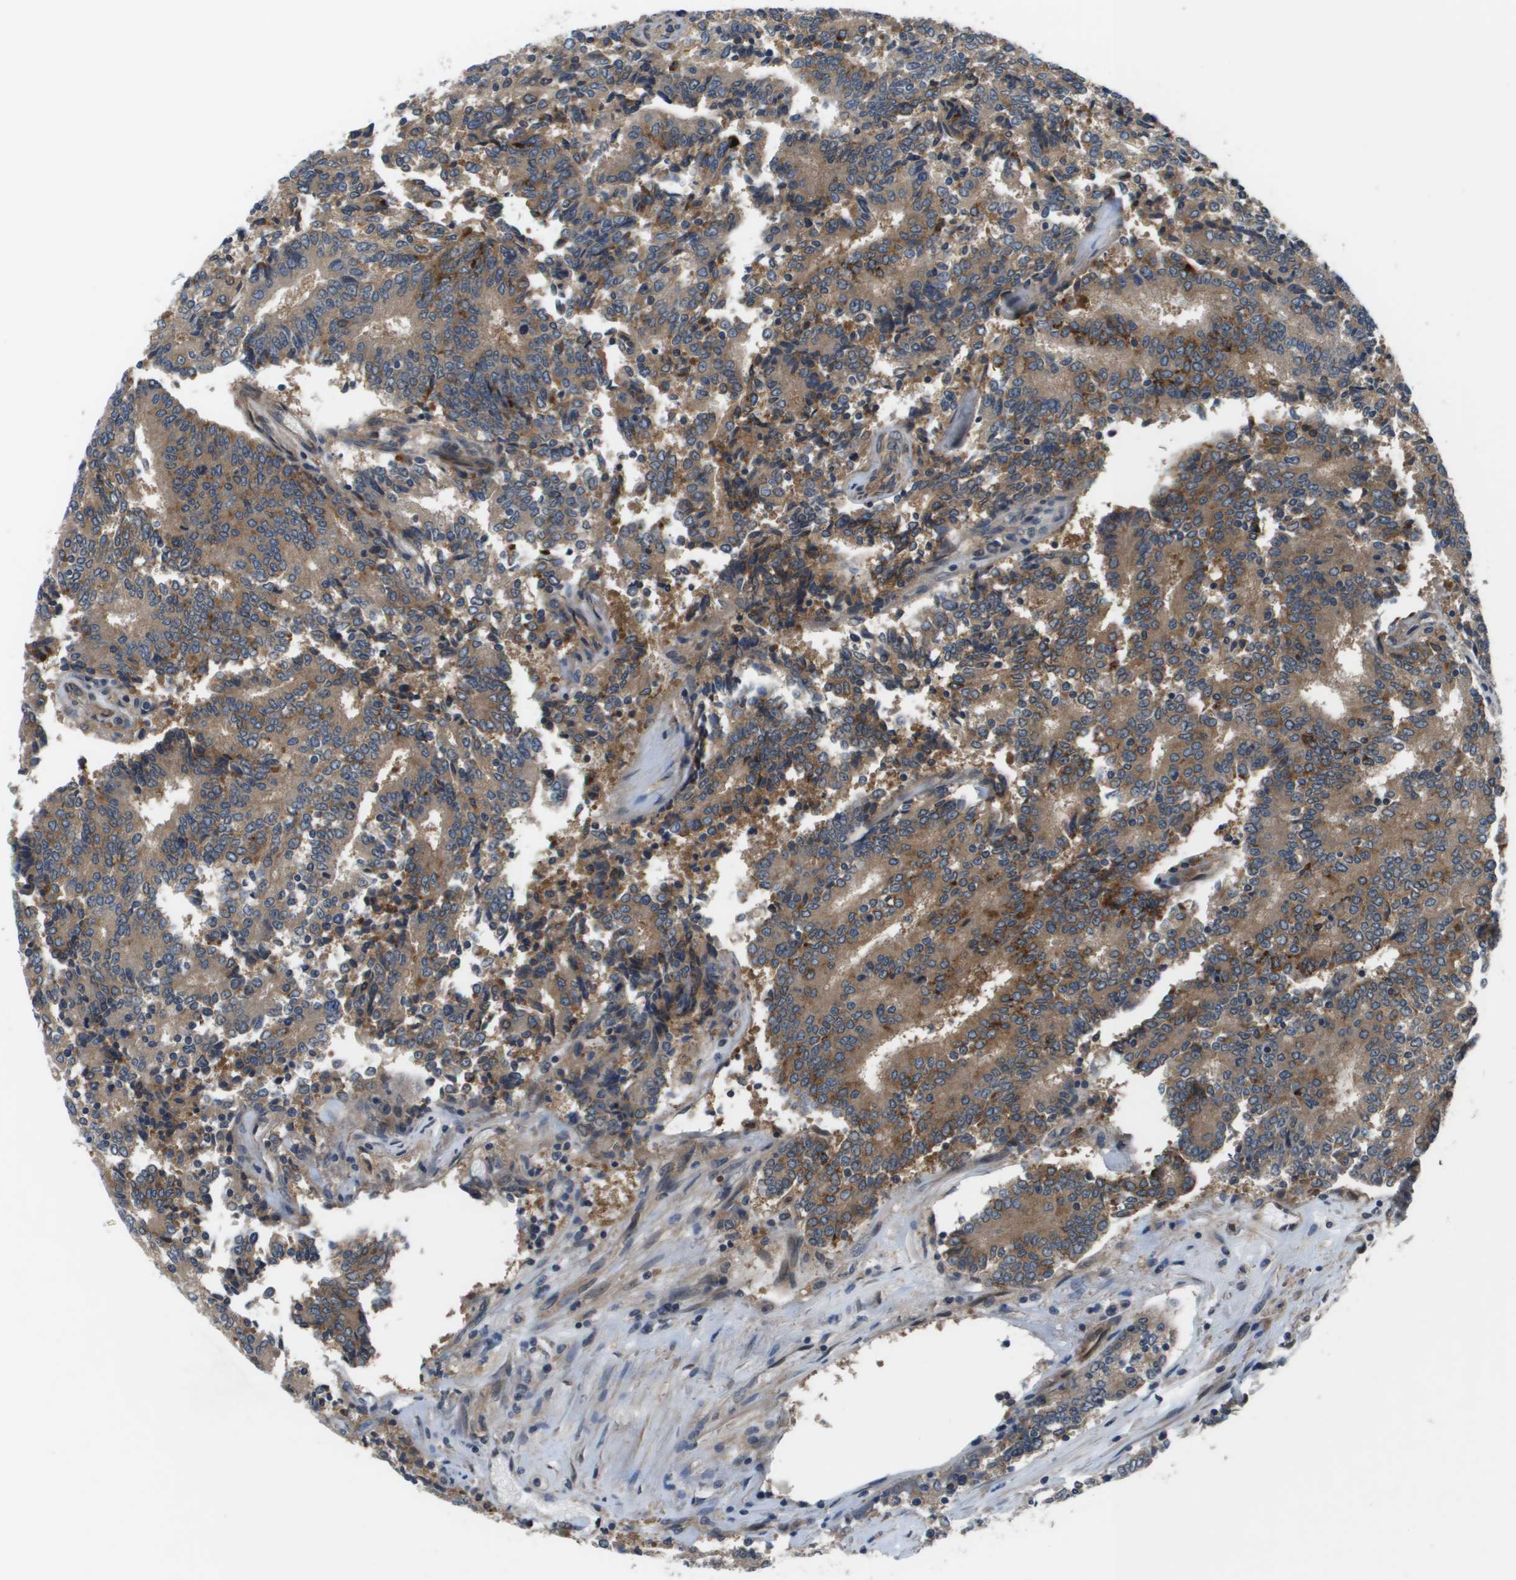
{"staining": {"intensity": "moderate", "quantity": ">75%", "location": "cytoplasmic/membranous"}, "tissue": "prostate cancer", "cell_type": "Tumor cells", "image_type": "cancer", "snomed": [{"axis": "morphology", "description": "Normal tissue, NOS"}, {"axis": "morphology", "description": "Adenocarcinoma, High grade"}, {"axis": "topography", "description": "Prostate"}, {"axis": "topography", "description": "Seminal veicle"}], "caption": "Immunohistochemistry (IHC) staining of adenocarcinoma (high-grade) (prostate), which shows medium levels of moderate cytoplasmic/membranous expression in about >75% of tumor cells indicating moderate cytoplasmic/membranous protein staining. The staining was performed using DAB (3,3'-diaminobenzidine) (brown) for protein detection and nuclei were counterstained in hematoxylin (blue).", "gene": "ENPP5", "patient": {"sex": "male", "age": 55}}